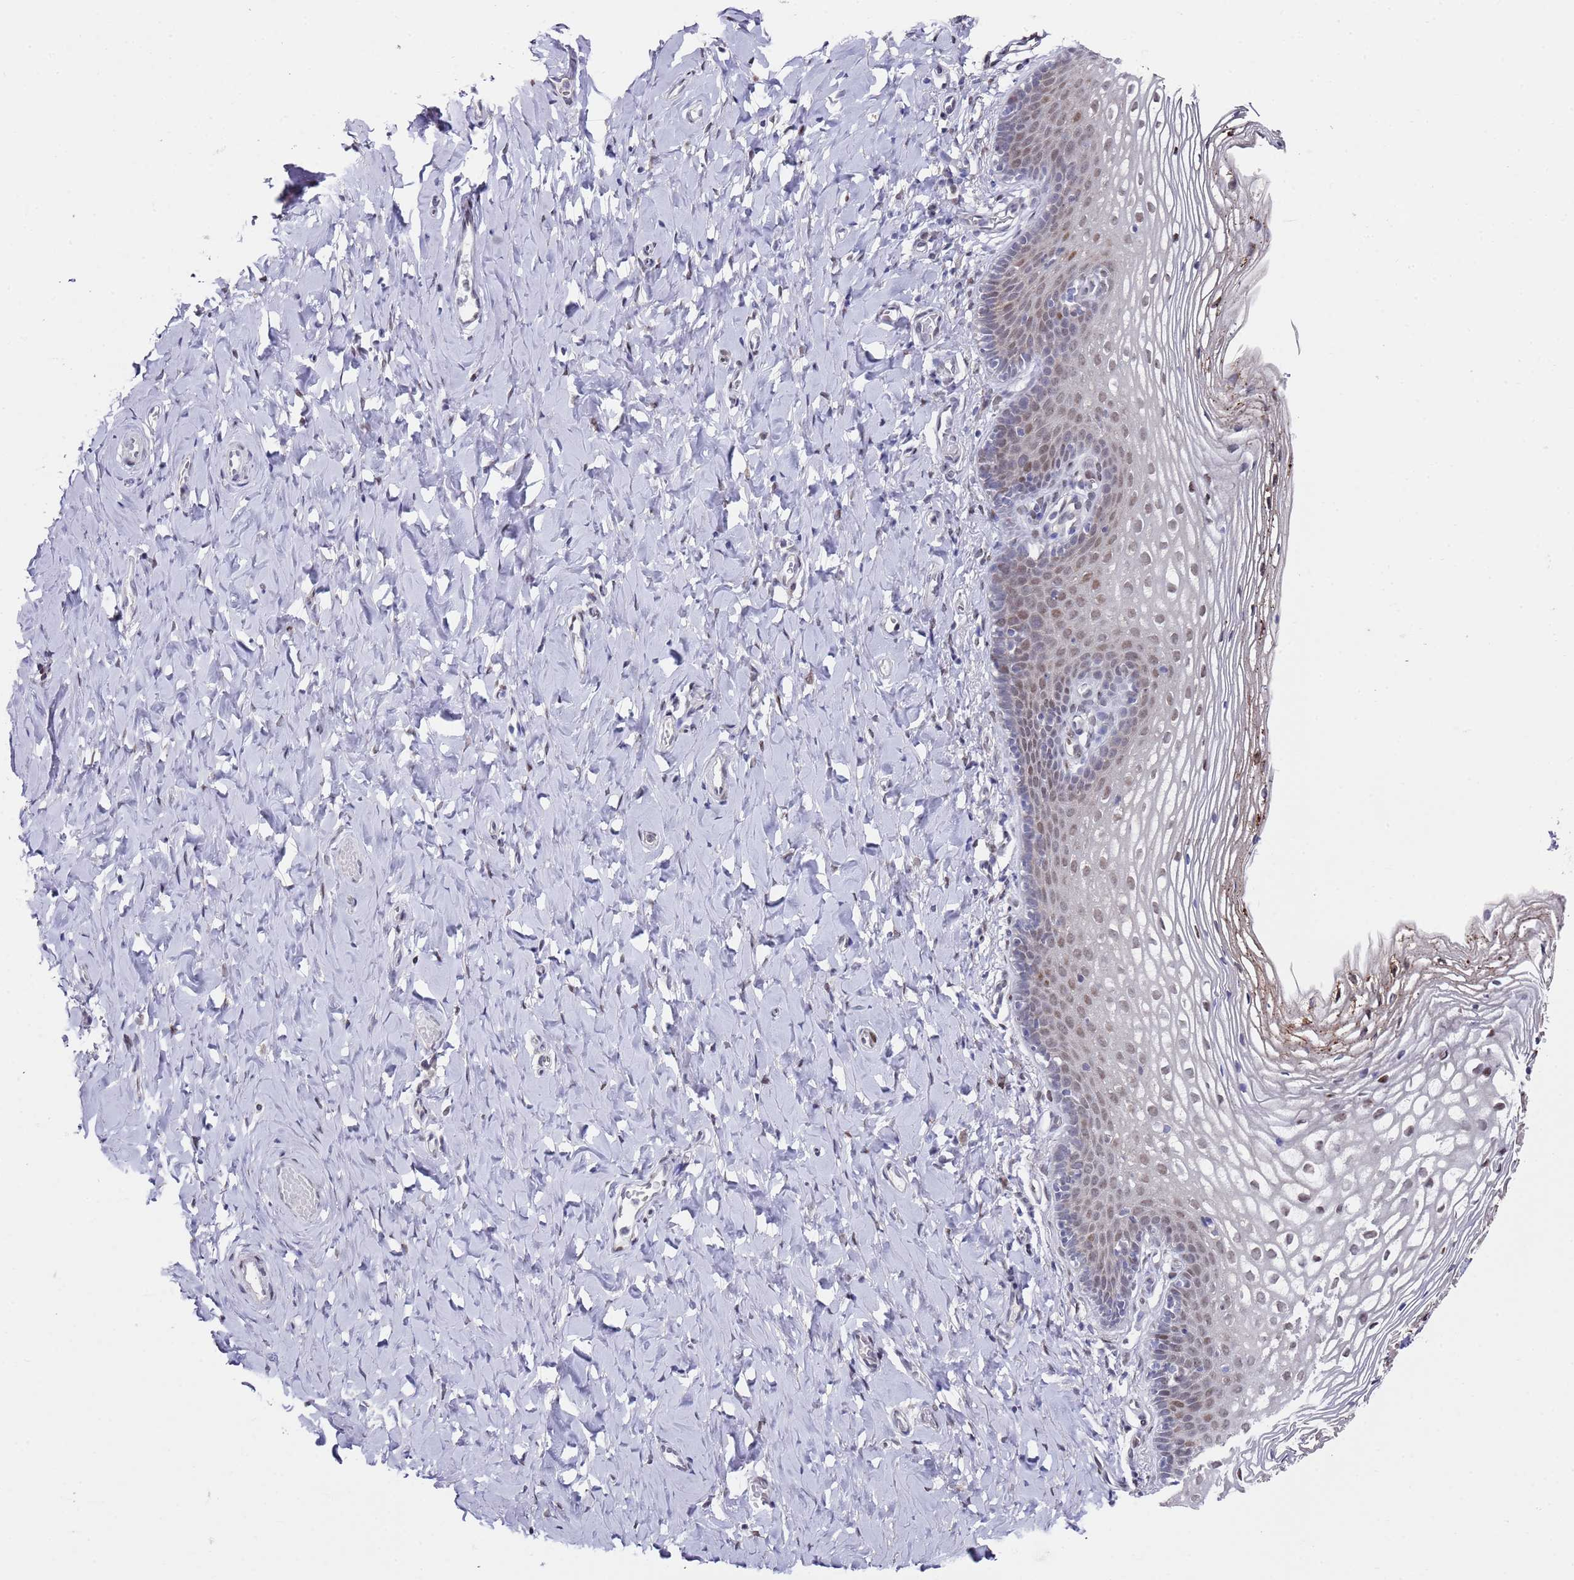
{"staining": {"intensity": "strong", "quantity": "25%-75%", "location": "nuclear"}, "tissue": "vagina", "cell_type": "Squamous epithelial cells", "image_type": "normal", "snomed": [{"axis": "morphology", "description": "Normal tissue, NOS"}, {"axis": "topography", "description": "Vagina"}], "caption": "Squamous epithelial cells display high levels of strong nuclear staining in approximately 25%-75% of cells in benign vagina. The protein of interest is shown in brown color, while the nuclei are stained blue.", "gene": "COPS6", "patient": {"sex": "female", "age": 60}}